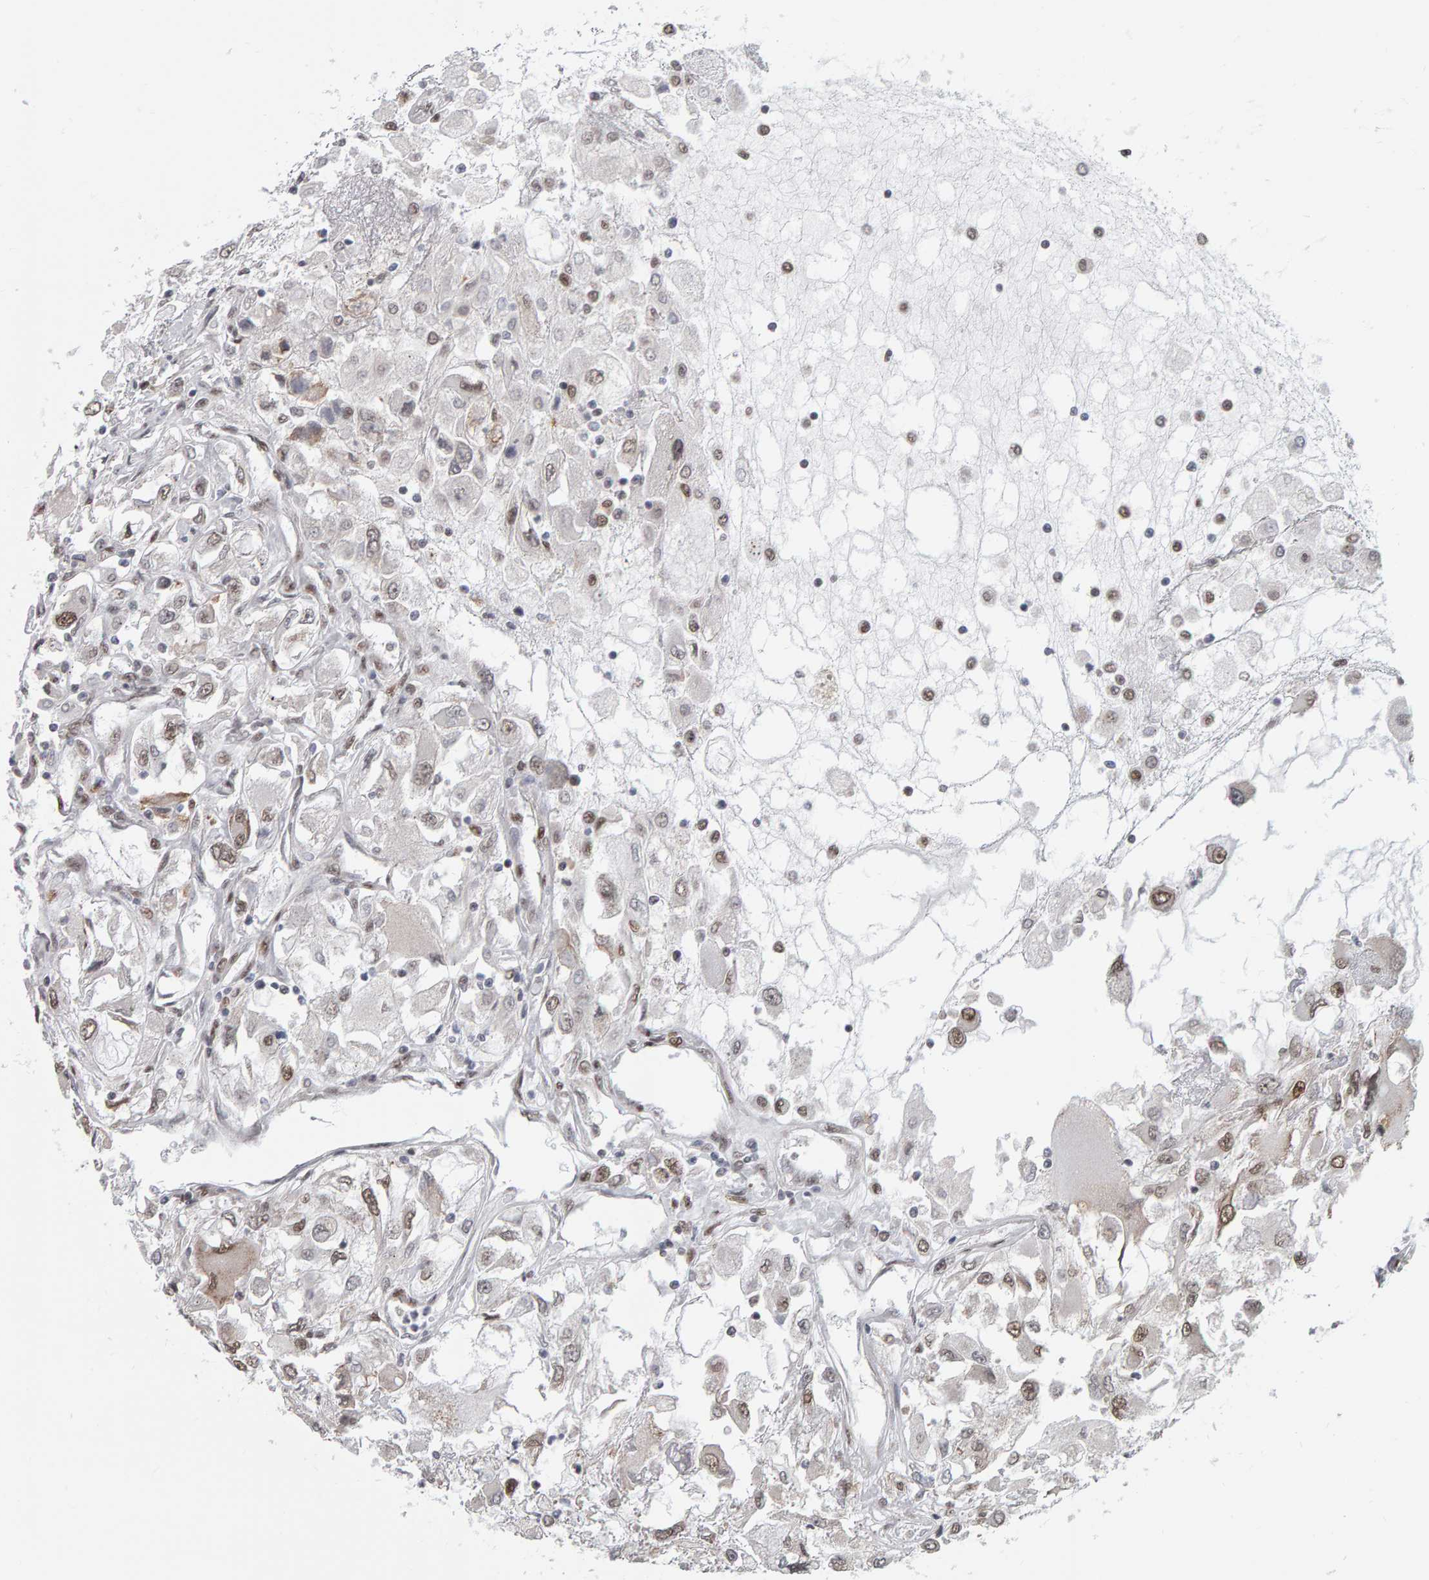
{"staining": {"intensity": "weak", "quantity": "25%-75%", "location": "nuclear"}, "tissue": "renal cancer", "cell_type": "Tumor cells", "image_type": "cancer", "snomed": [{"axis": "morphology", "description": "Adenocarcinoma, NOS"}, {"axis": "topography", "description": "Kidney"}], "caption": "Renal cancer stained with a brown dye displays weak nuclear positive staining in approximately 25%-75% of tumor cells.", "gene": "ATF7IP", "patient": {"sex": "female", "age": 52}}